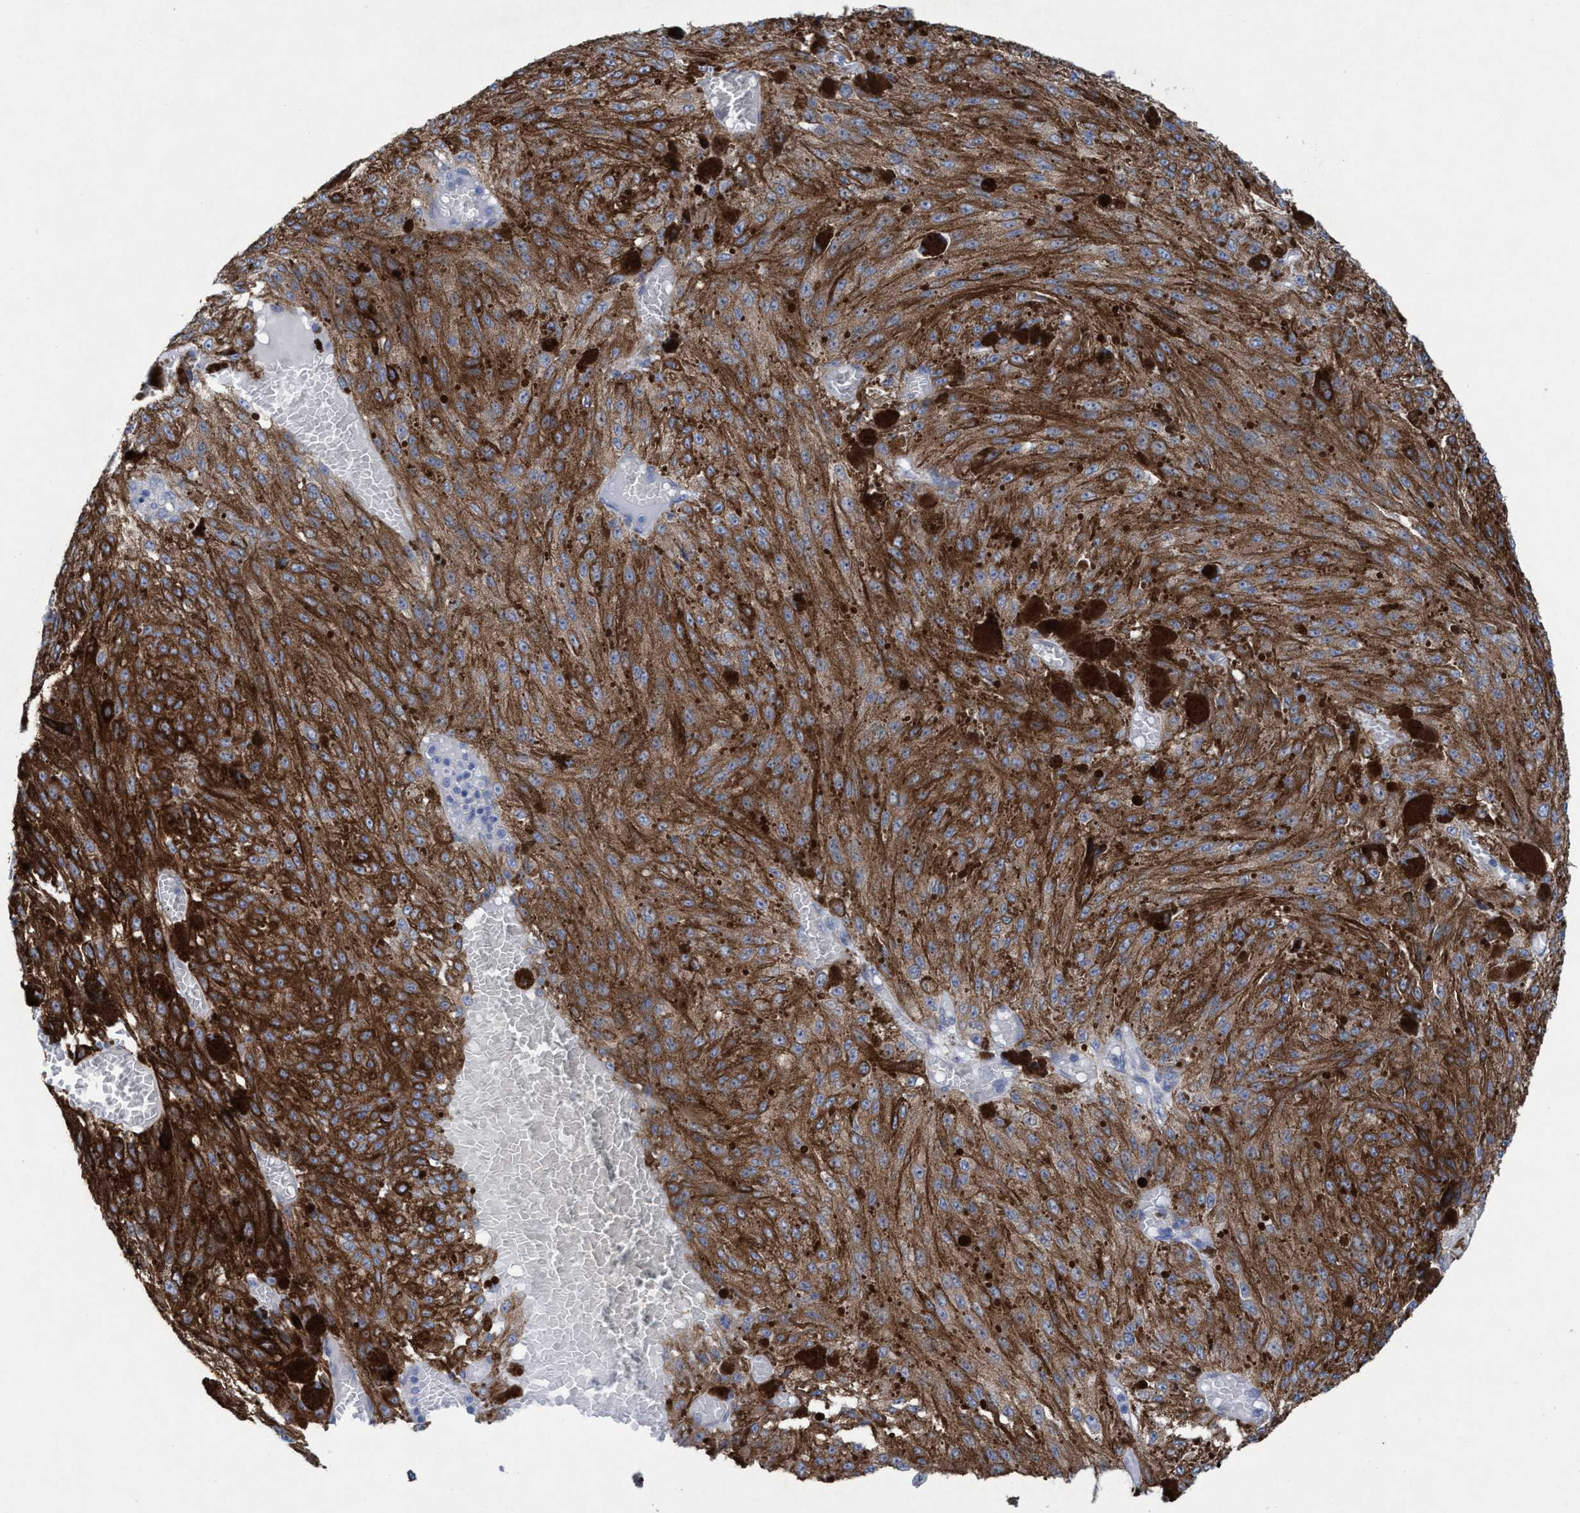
{"staining": {"intensity": "moderate", "quantity": ">75%", "location": "cytoplasmic/membranous"}, "tissue": "melanoma", "cell_type": "Tumor cells", "image_type": "cancer", "snomed": [{"axis": "morphology", "description": "Malignant melanoma, NOS"}, {"axis": "topography", "description": "Other"}], "caption": "Malignant melanoma stained with a brown dye exhibits moderate cytoplasmic/membranous positive positivity in about >75% of tumor cells.", "gene": "RSAD1", "patient": {"sex": "male", "age": 79}}